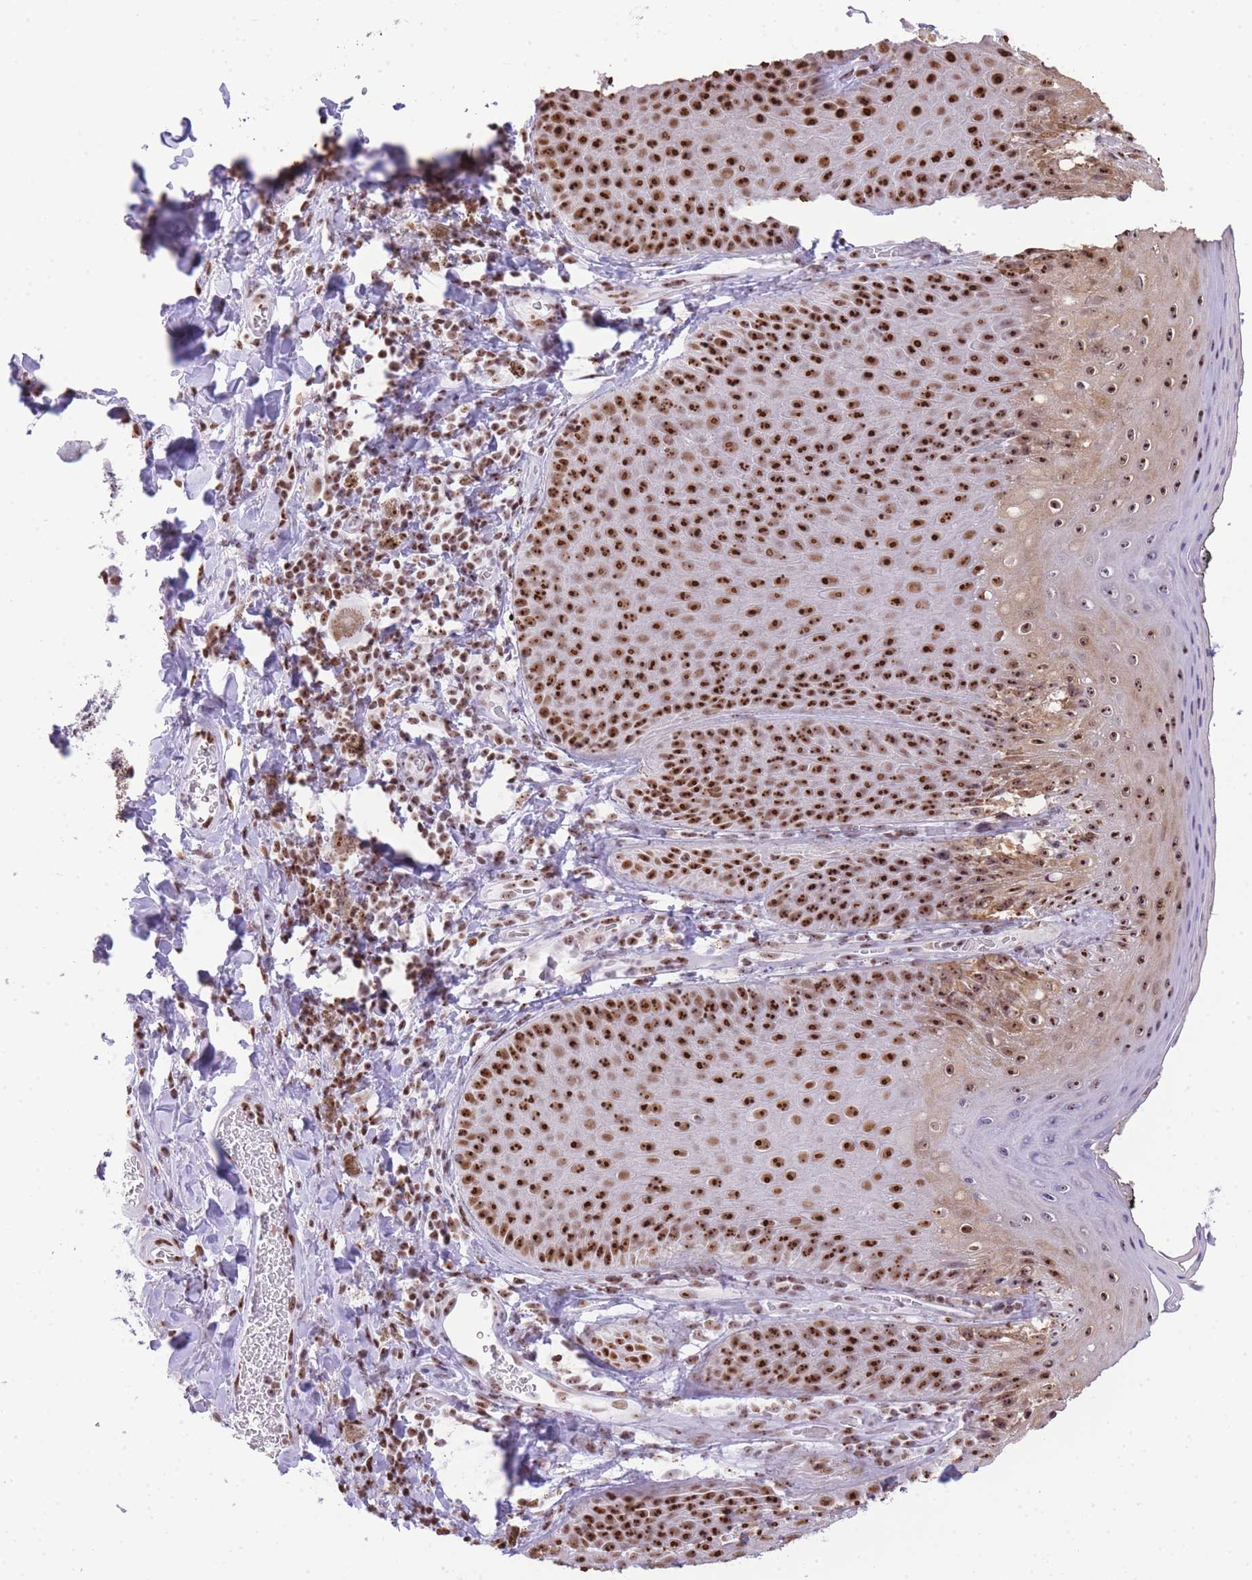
{"staining": {"intensity": "strong", "quantity": ">75%", "location": "nuclear"}, "tissue": "skin", "cell_type": "Epidermal cells", "image_type": "normal", "snomed": [{"axis": "morphology", "description": "Normal tissue, NOS"}, {"axis": "topography", "description": "Anal"}, {"axis": "topography", "description": "Peripheral nerve tissue"}], "caption": "Immunohistochemistry of unremarkable human skin exhibits high levels of strong nuclear positivity in approximately >75% of epidermal cells.", "gene": "EVC2", "patient": {"sex": "male", "age": 53}}